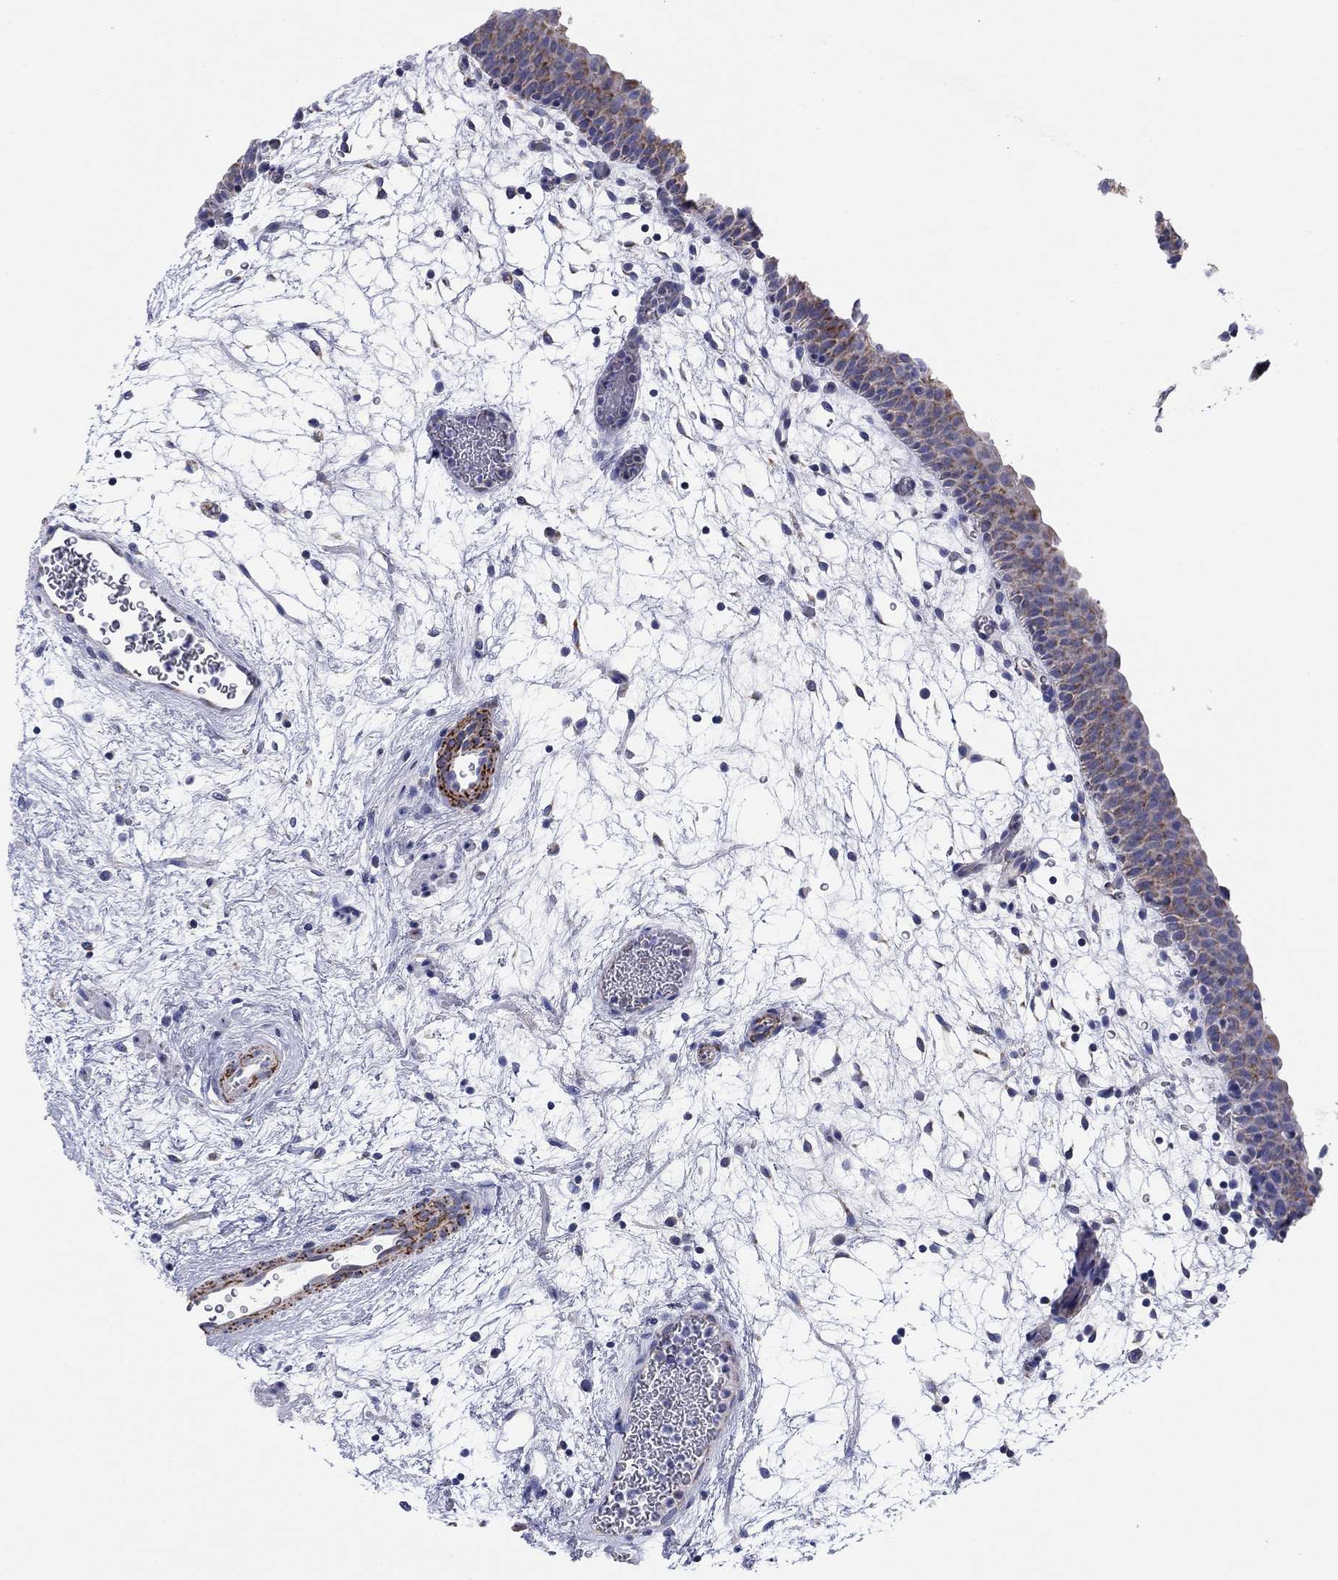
{"staining": {"intensity": "moderate", "quantity": "<25%", "location": "cytoplasmic/membranous"}, "tissue": "urinary bladder", "cell_type": "Urothelial cells", "image_type": "normal", "snomed": [{"axis": "morphology", "description": "Normal tissue, NOS"}, {"axis": "topography", "description": "Urinary bladder"}], "caption": "DAB immunohistochemical staining of benign urinary bladder demonstrates moderate cytoplasmic/membranous protein expression in approximately <25% of urothelial cells.", "gene": "MGST3", "patient": {"sex": "male", "age": 37}}